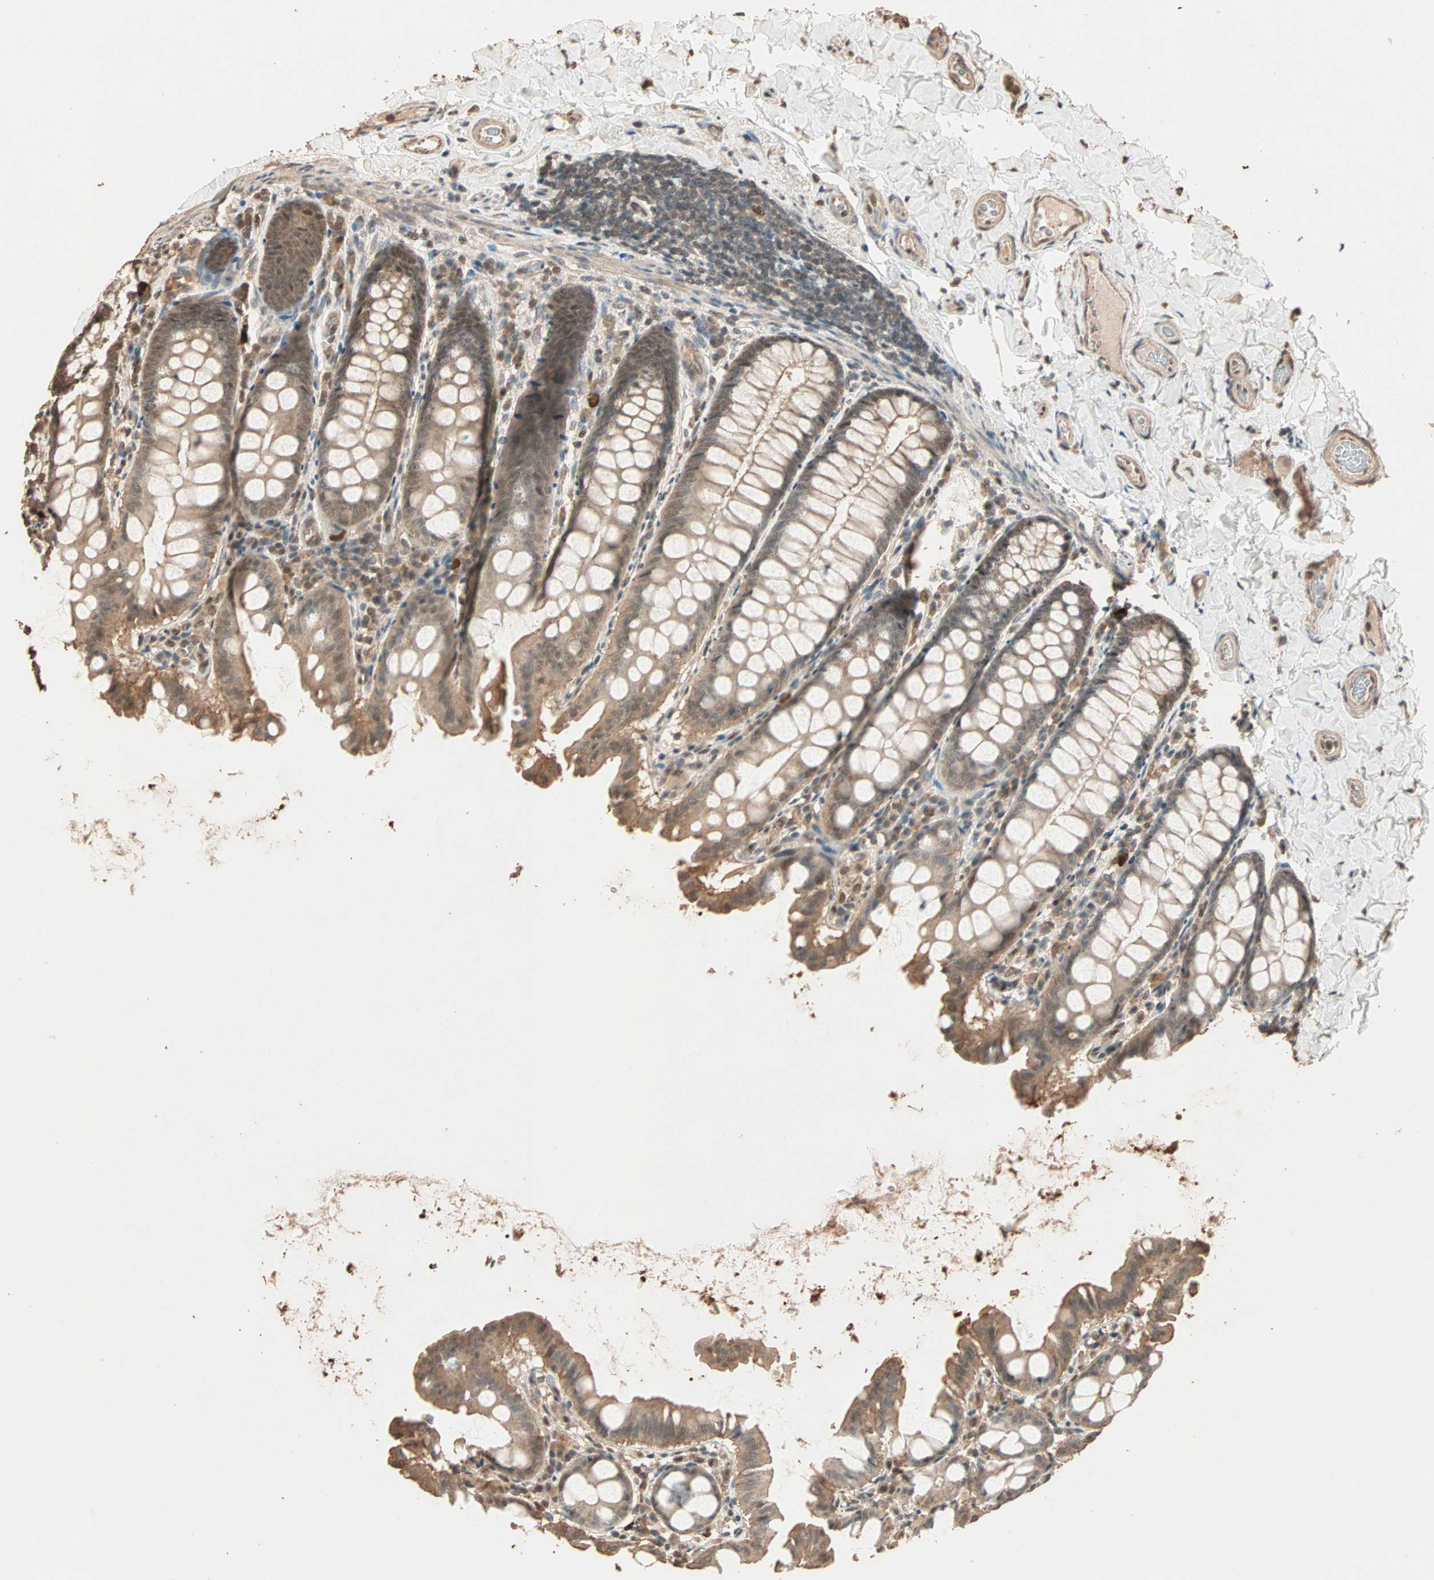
{"staining": {"intensity": "weak", "quantity": ">75%", "location": "cytoplasmic/membranous,nuclear"}, "tissue": "colon", "cell_type": "Endothelial cells", "image_type": "normal", "snomed": [{"axis": "morphology", "description": "Normal tissue, NOS"}, {"axis": "topography", "description": "Colon"}], "caption": "Immunohistochemical staining of benign colon reveals low levels of weak cytoplasmic/membranous,nuclear expression in about >75% of endothelial cells.", "gene": "ZBTB33", "patient": {"sex": "female", "age": 61}}